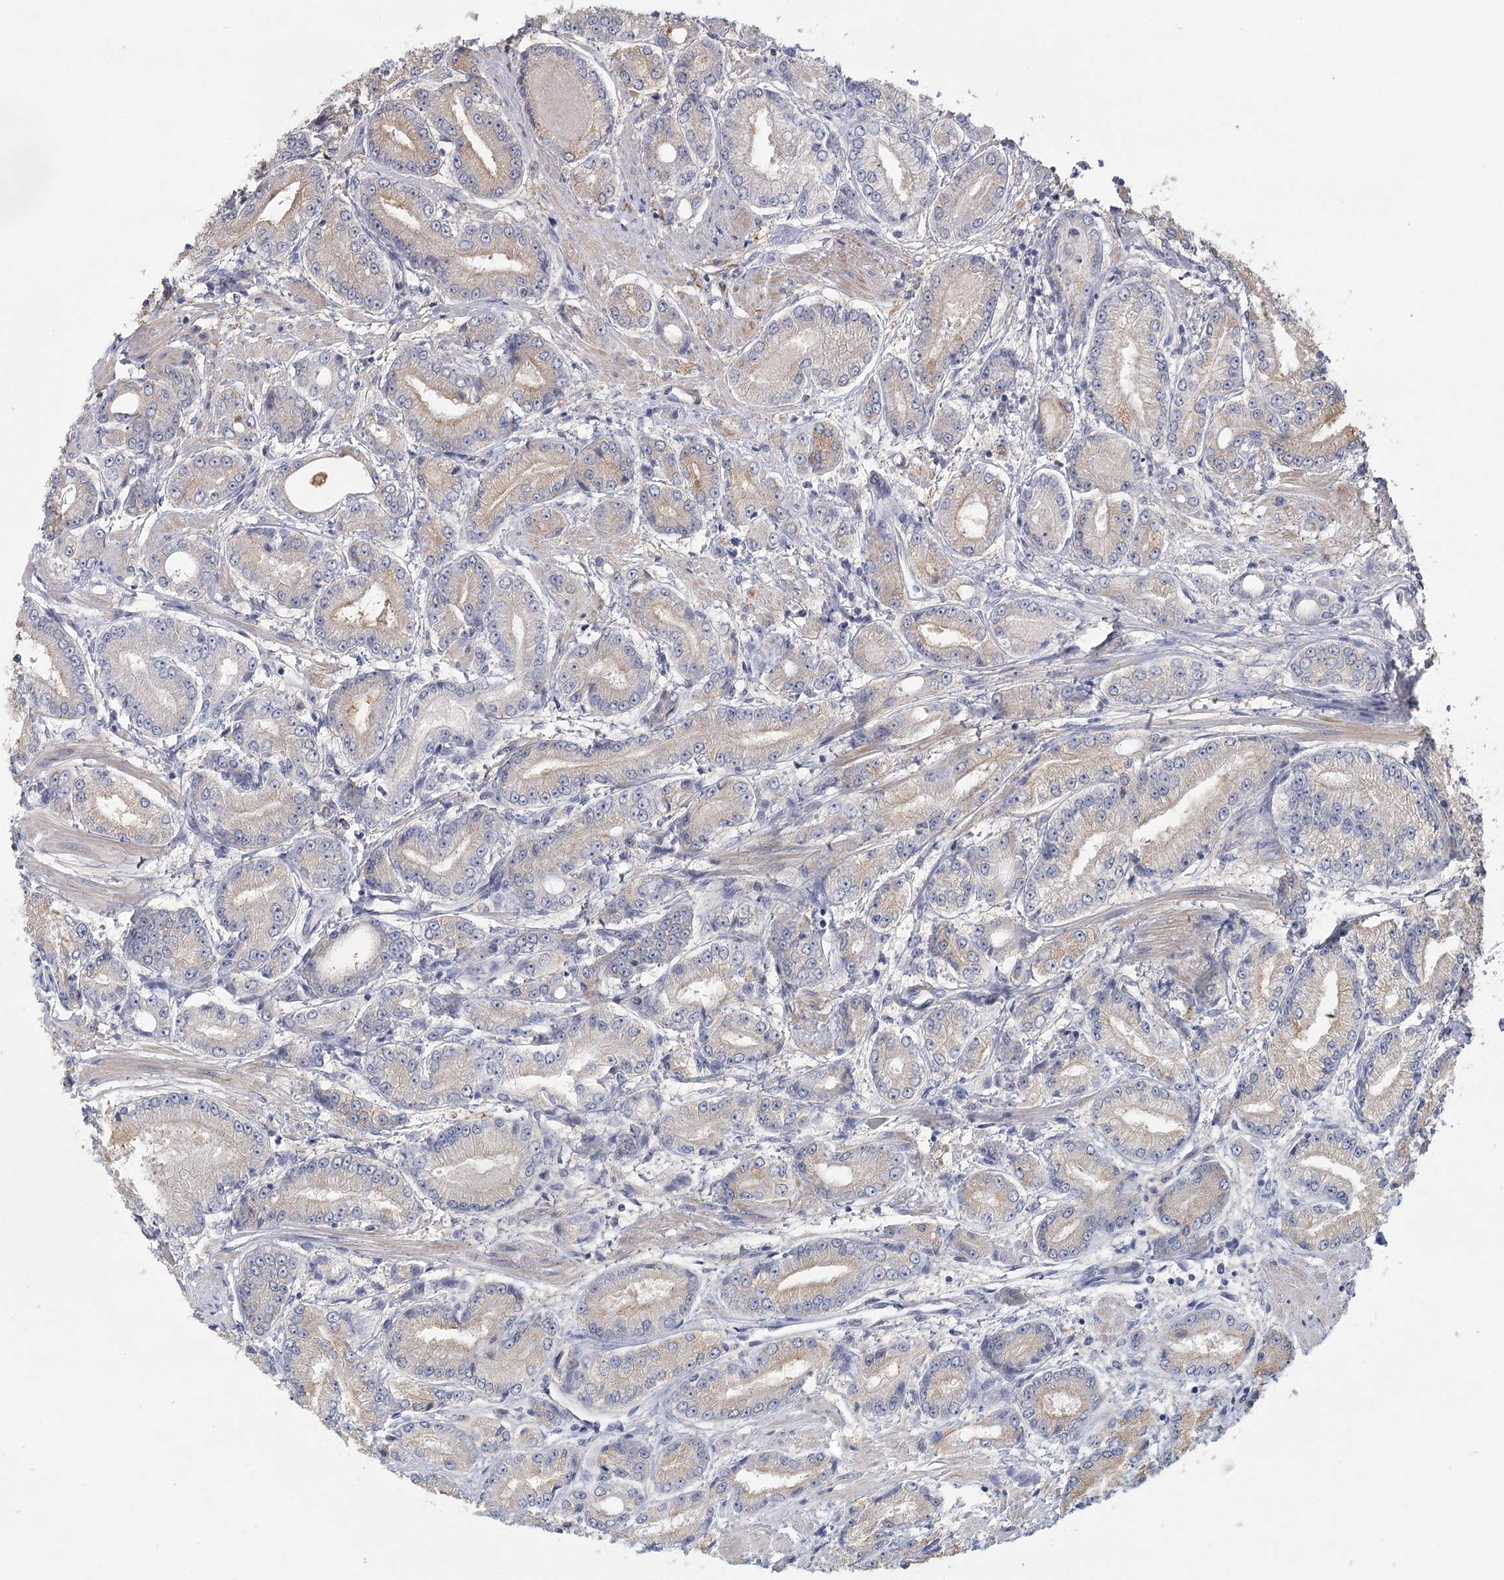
{"staining": {"intensity": "negative", "quantity": "none", "location": "none"}, "tissue": "prostate cancer", "cell_type": "Tumor cells", "image_type": "cancer", "snomed": [{"axis": "morphology", "description": "Adenocarcinoma, High grade"}, {"axis": "topography", "description": "Prostate"}], "caption": "An image of human prostate cancer (high-grade adenocarcinoma) is negative for staining in tumor cells. (IHC, brightfield microscopy, high magnification).", "gene": "CNTLN", "patient": {"sex": "male", "age": 59}}